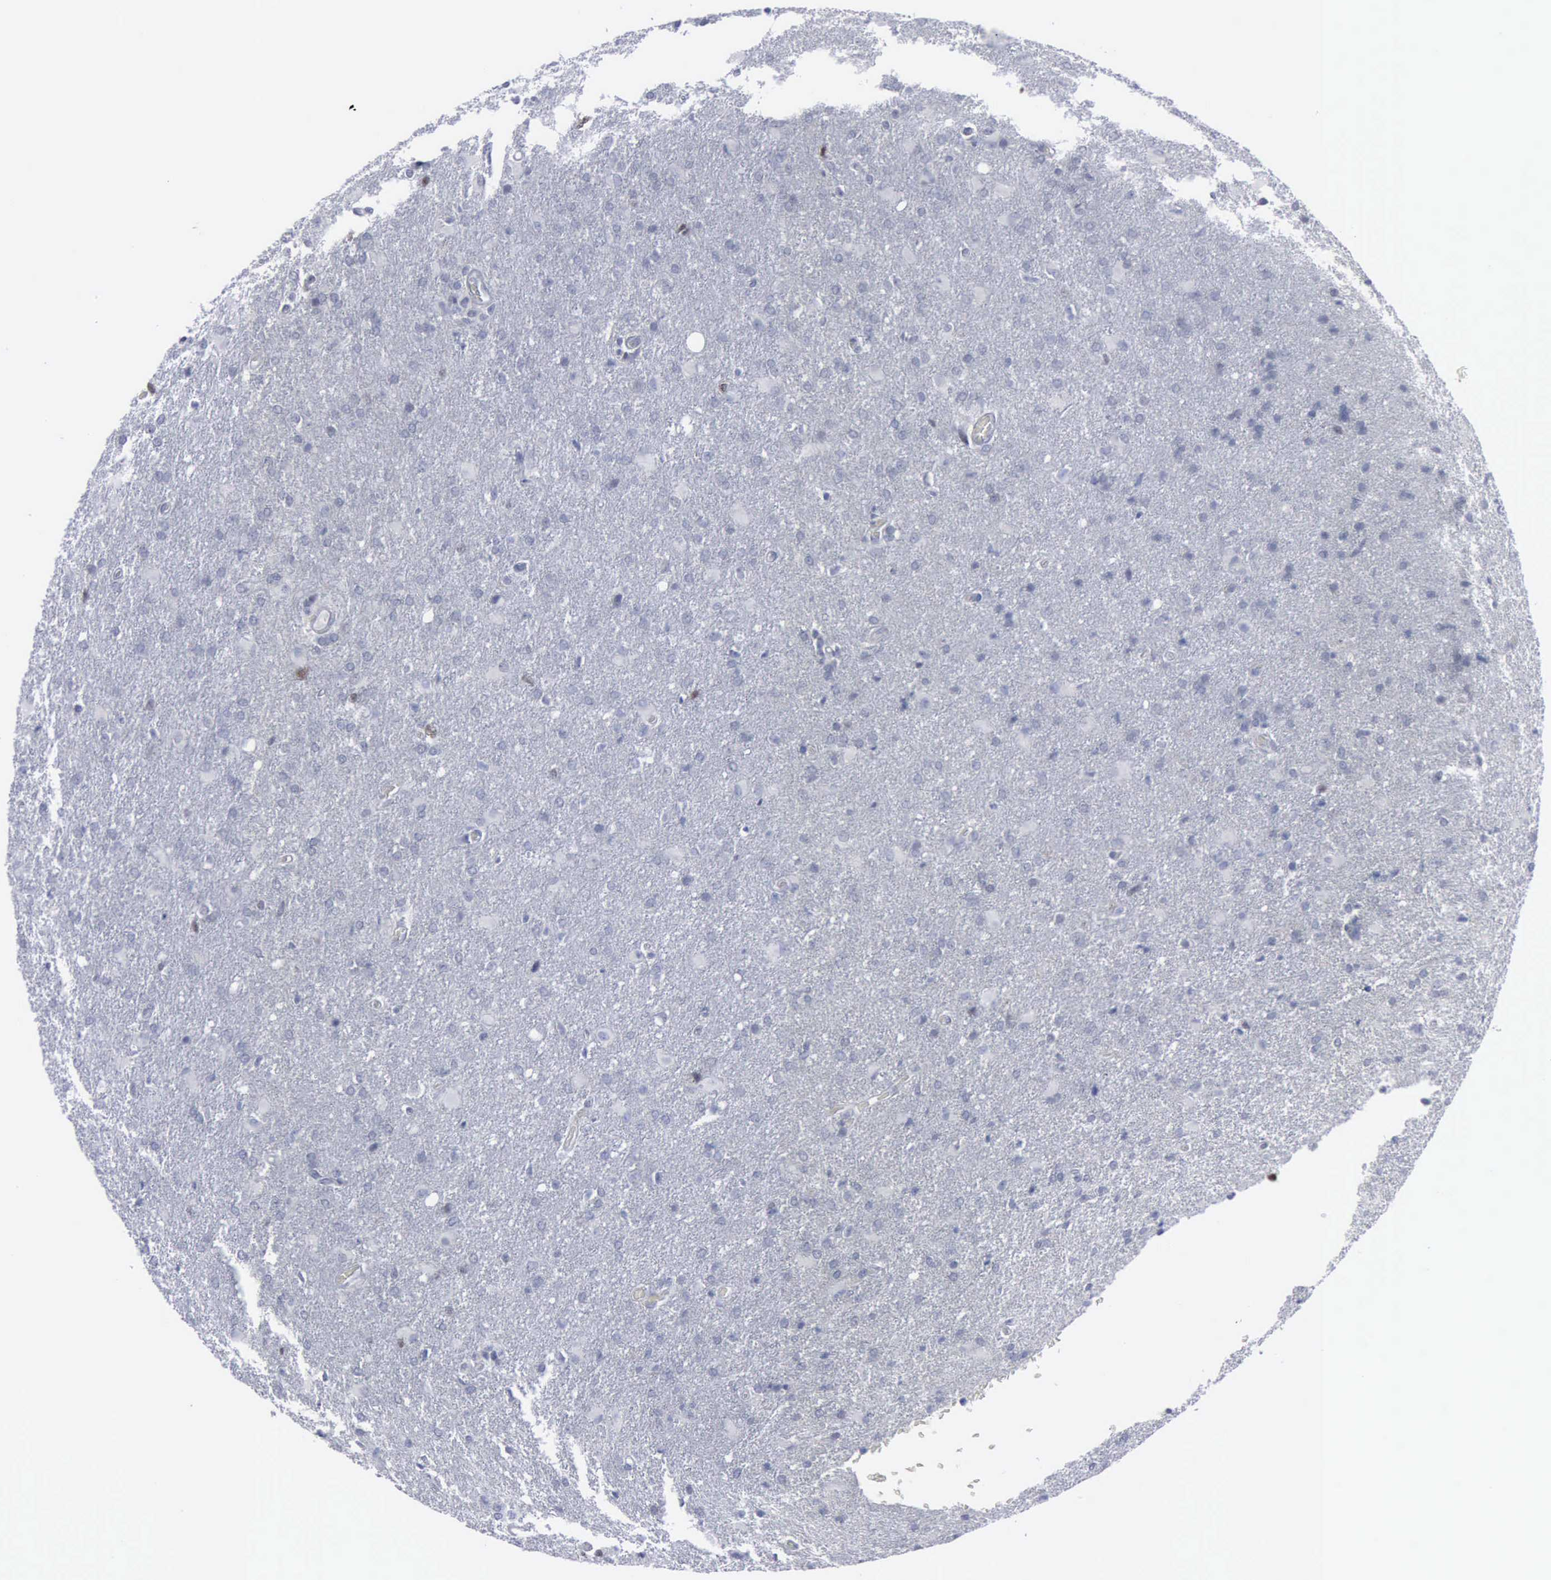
{"staining": {"intensity": "negative", "quantity": "none", "location": "none"}, "tissue": "glioma", "cell_type": "Tumor cells", "image_type": "cancer", "snomed": [{"axis": "morphology", "description": "Glioma, malignant, High grade"}, {"axis": "topography", "description": "Brain"}], "caption": "An immunohistochemistry (IHC) photomicrograph of glioma is shown. There is no staining in tumor cells of glioma.", "gene": "MCM5", "patient": {"sex": "male", "age": 68}}